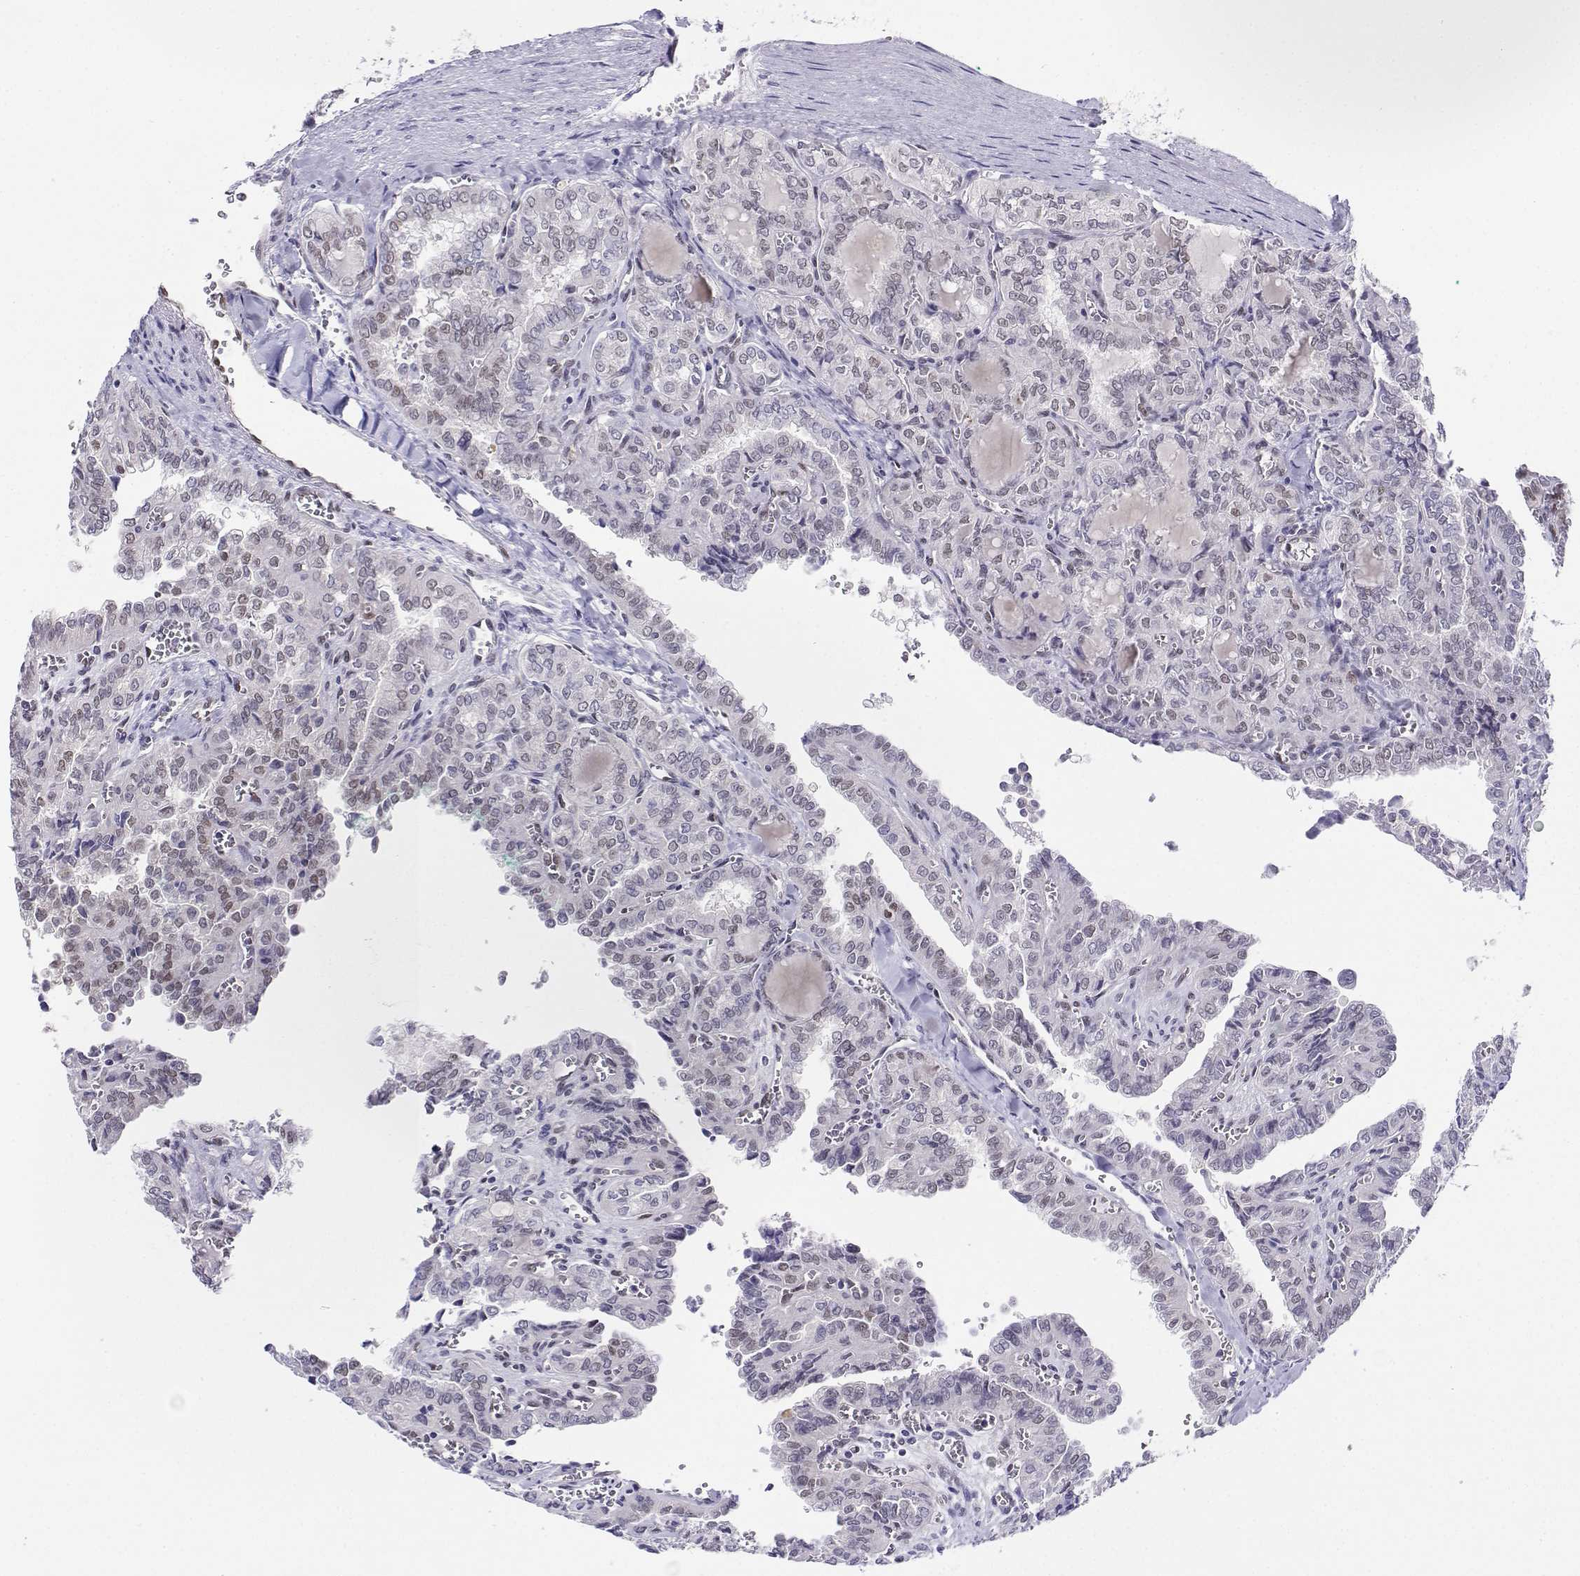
{"staining": {"intensity": "weak", "quantity": "<25%", "location": "nuclear"}, "tissue": "thyroid cancer", "cell_type": "Tumor cells", "image_type": "cancer", "snomed": [{"axis": "morphology", "description": "Papillary adenocarcinoma, NOS"}, {"axis": "topography", "description": "Thyroid gland"}], "caption": "This is a image of immunohistochemistry (IHC) staining of thyroid papillary adenocarcinoma, which shows no staining in tumor cells. (DAB (3,3'-diaminobenzidine) immunohistochemistry, high magnification).", "gene": "ERF", "patient": {"sex": "female", "age": 41}}